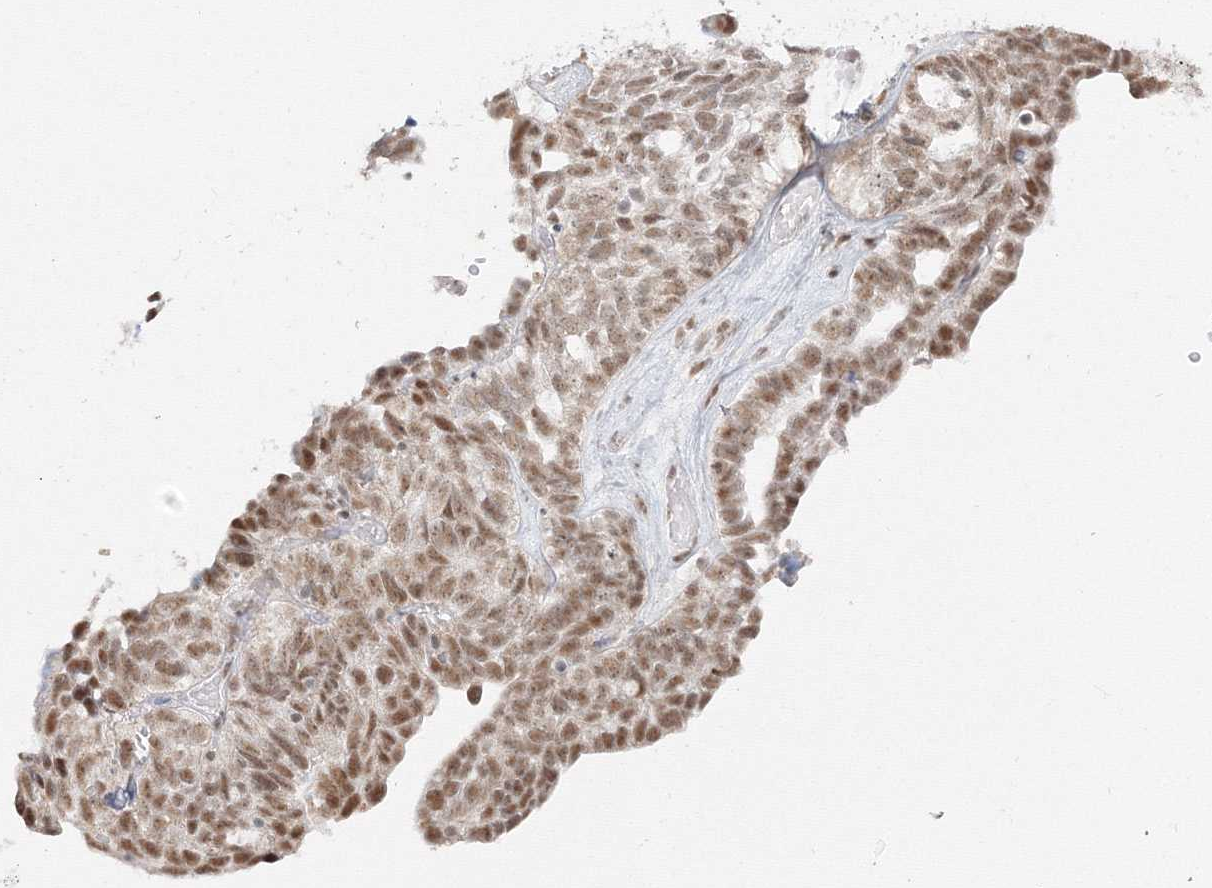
{"staining": {"intensity": "moderate", "quantity": ">75%", "location": "nuclear"}, "tissue": "ovarian cancer", "cell_type": "Tumor cells", "image_type": "cancer", "snomed": [{"axis": "morphology", "description": "Cystadenocarcinoma, serous, NOS"}, {"axis": "topography", "description": "Ovary"}], "caption": "Ovarian cancer stained for a protein (brown) demonstrates moderate nuclear positive positivity in about >75% of tumor cells.", "gene": "PPP4R2", "patient": {"sex": "female", "age": 79}}